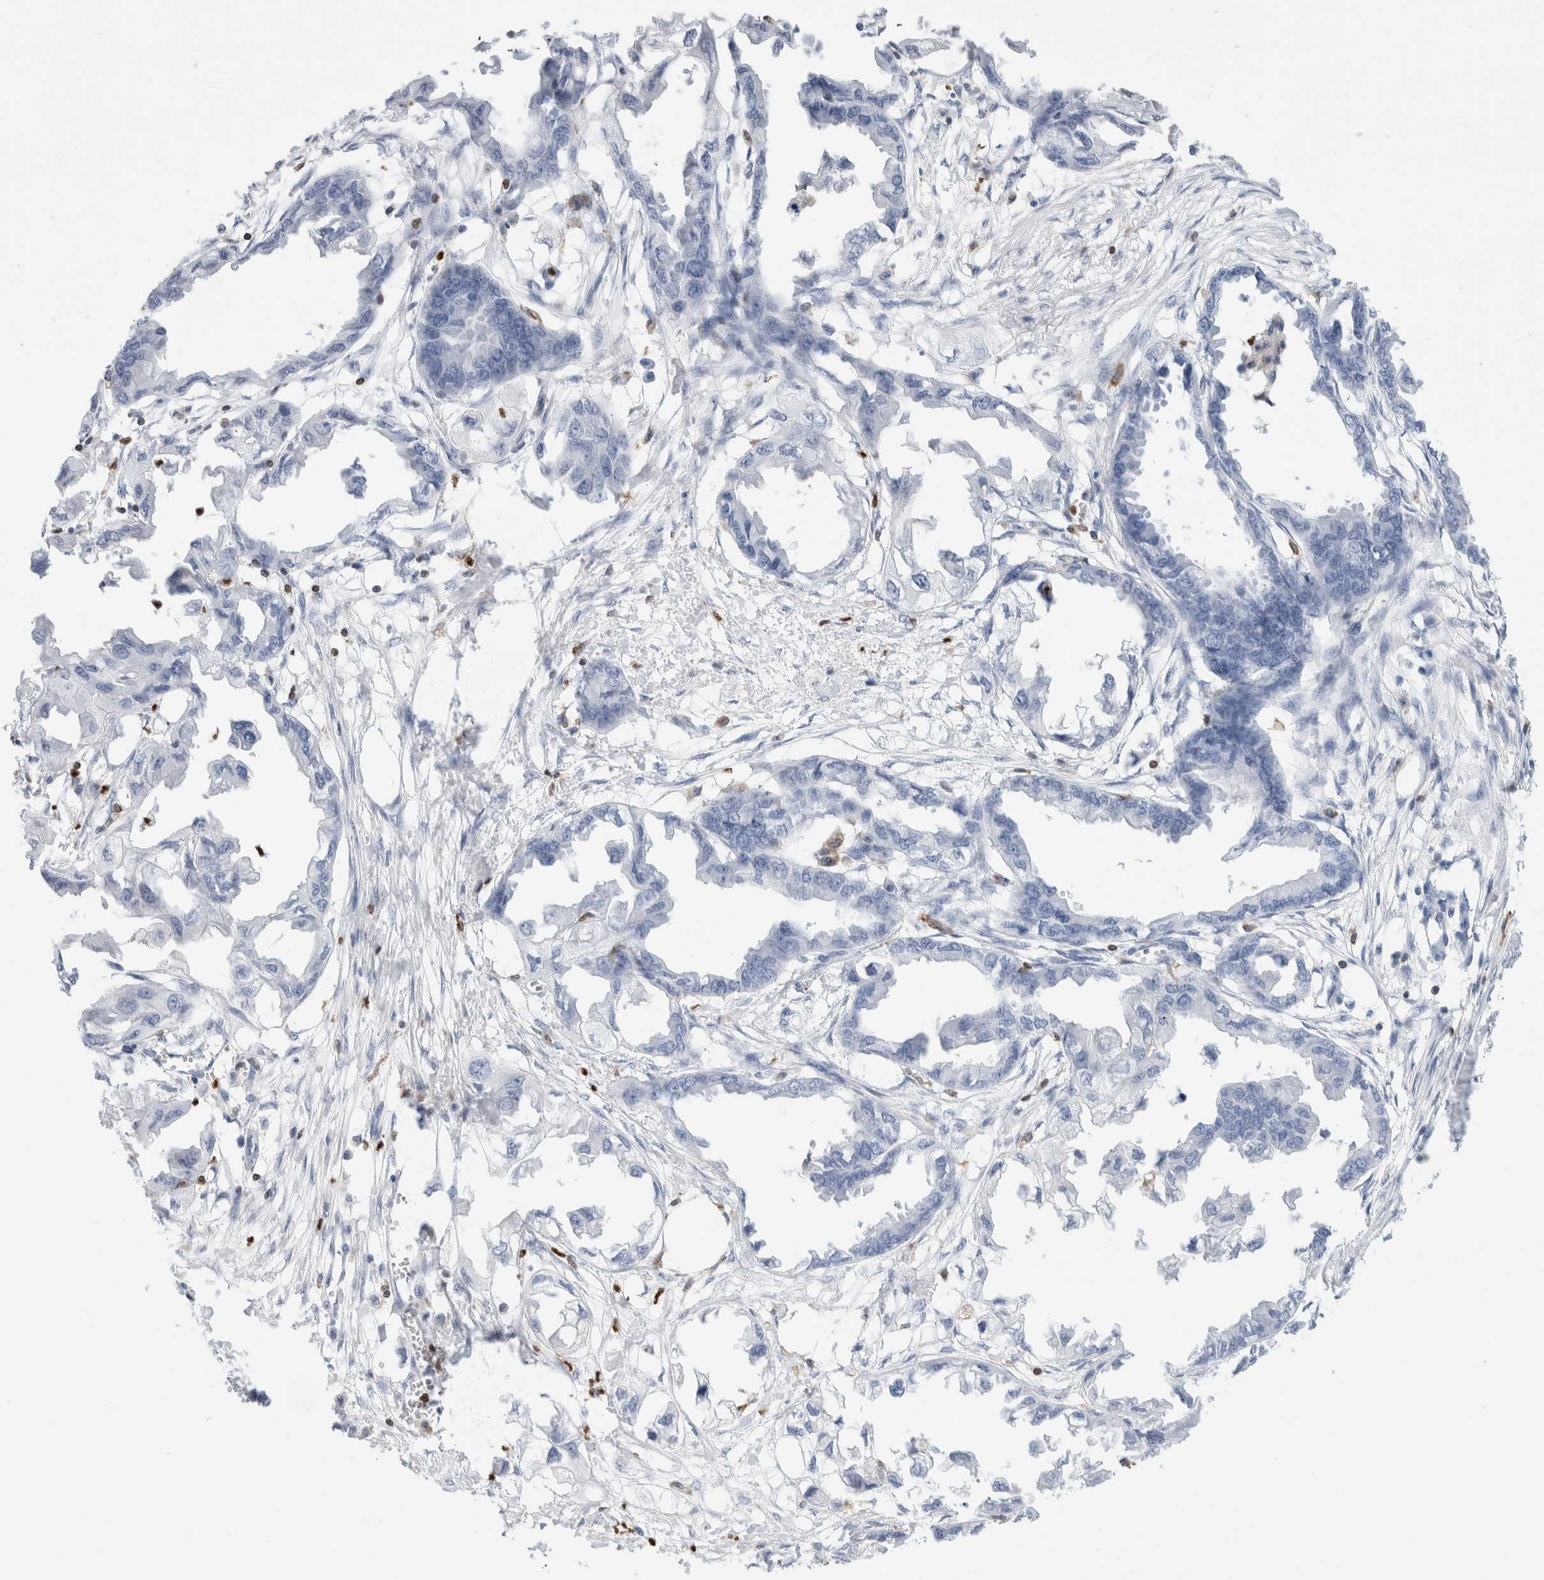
{"staining": {"intensity": "negative", "quantity": "none", "location": "none"}, "tissue": "endometrial cancer", "cell_type": "Tumor cells", "image_type": "cancer", "snomed": [{"axis": "morphology", "description": "Adenocarcinoma, NOS"}, {"axis": "morphology", "description": "Adenocarcinoma, metastatic, NOS"}, {"axis": "topography", "description": "Adipose tissue"}, {"axis": "topography", "description": "Endometrium"}], "caption": "There is no significant staining in tumor cells of endometrial adenocarcinoma. The staining was performed using DAB (3,3'-diaminobenzidine) to visualize the protein expression in brown, while the nuclei were stained in blue with hematoxylin (Magnification: 20x).", "gene": "ALOX5AP", "patient": {"sex": "female", "age": 67}}